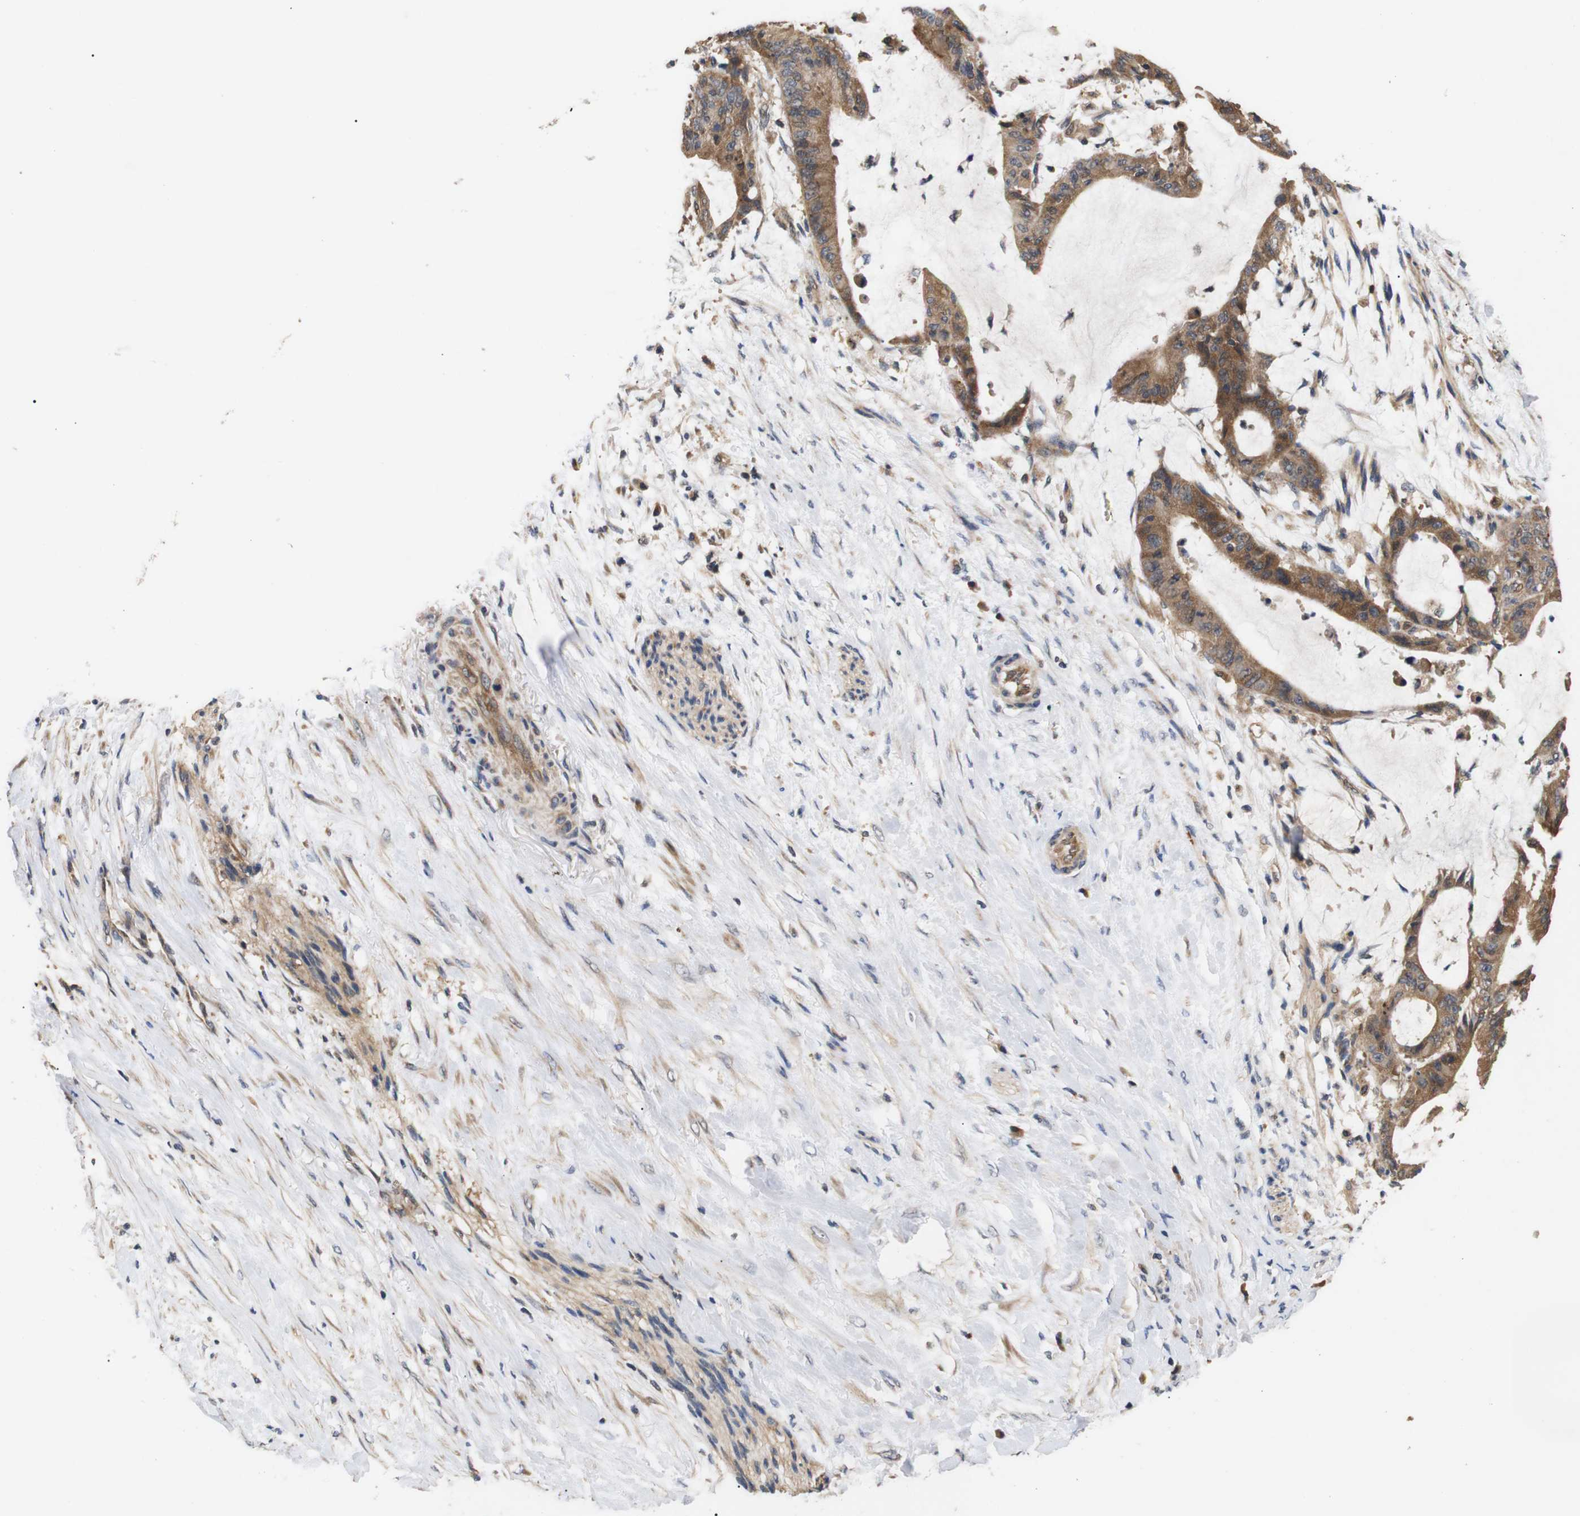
{"staining": {"intensity": "strong", "quantity": ">75%", "location": "cytoplasmic/membranous"}, "tissue": "liver cancer", "cell_type": "Tumor cells", "image_type": "cancer", "snomed": [{"axis": "morphology", "description": "Cholangiocarcinoma"}, {"axis": "topography", "description": "Liver"}], "caption": "Protein expression analysis of liver cancer shows strong cytoplasmic/membranous positivity in approximately >75% of tumor cells.", "gene": "DDR1", "patient": {"sex": "female", "age": 73}}